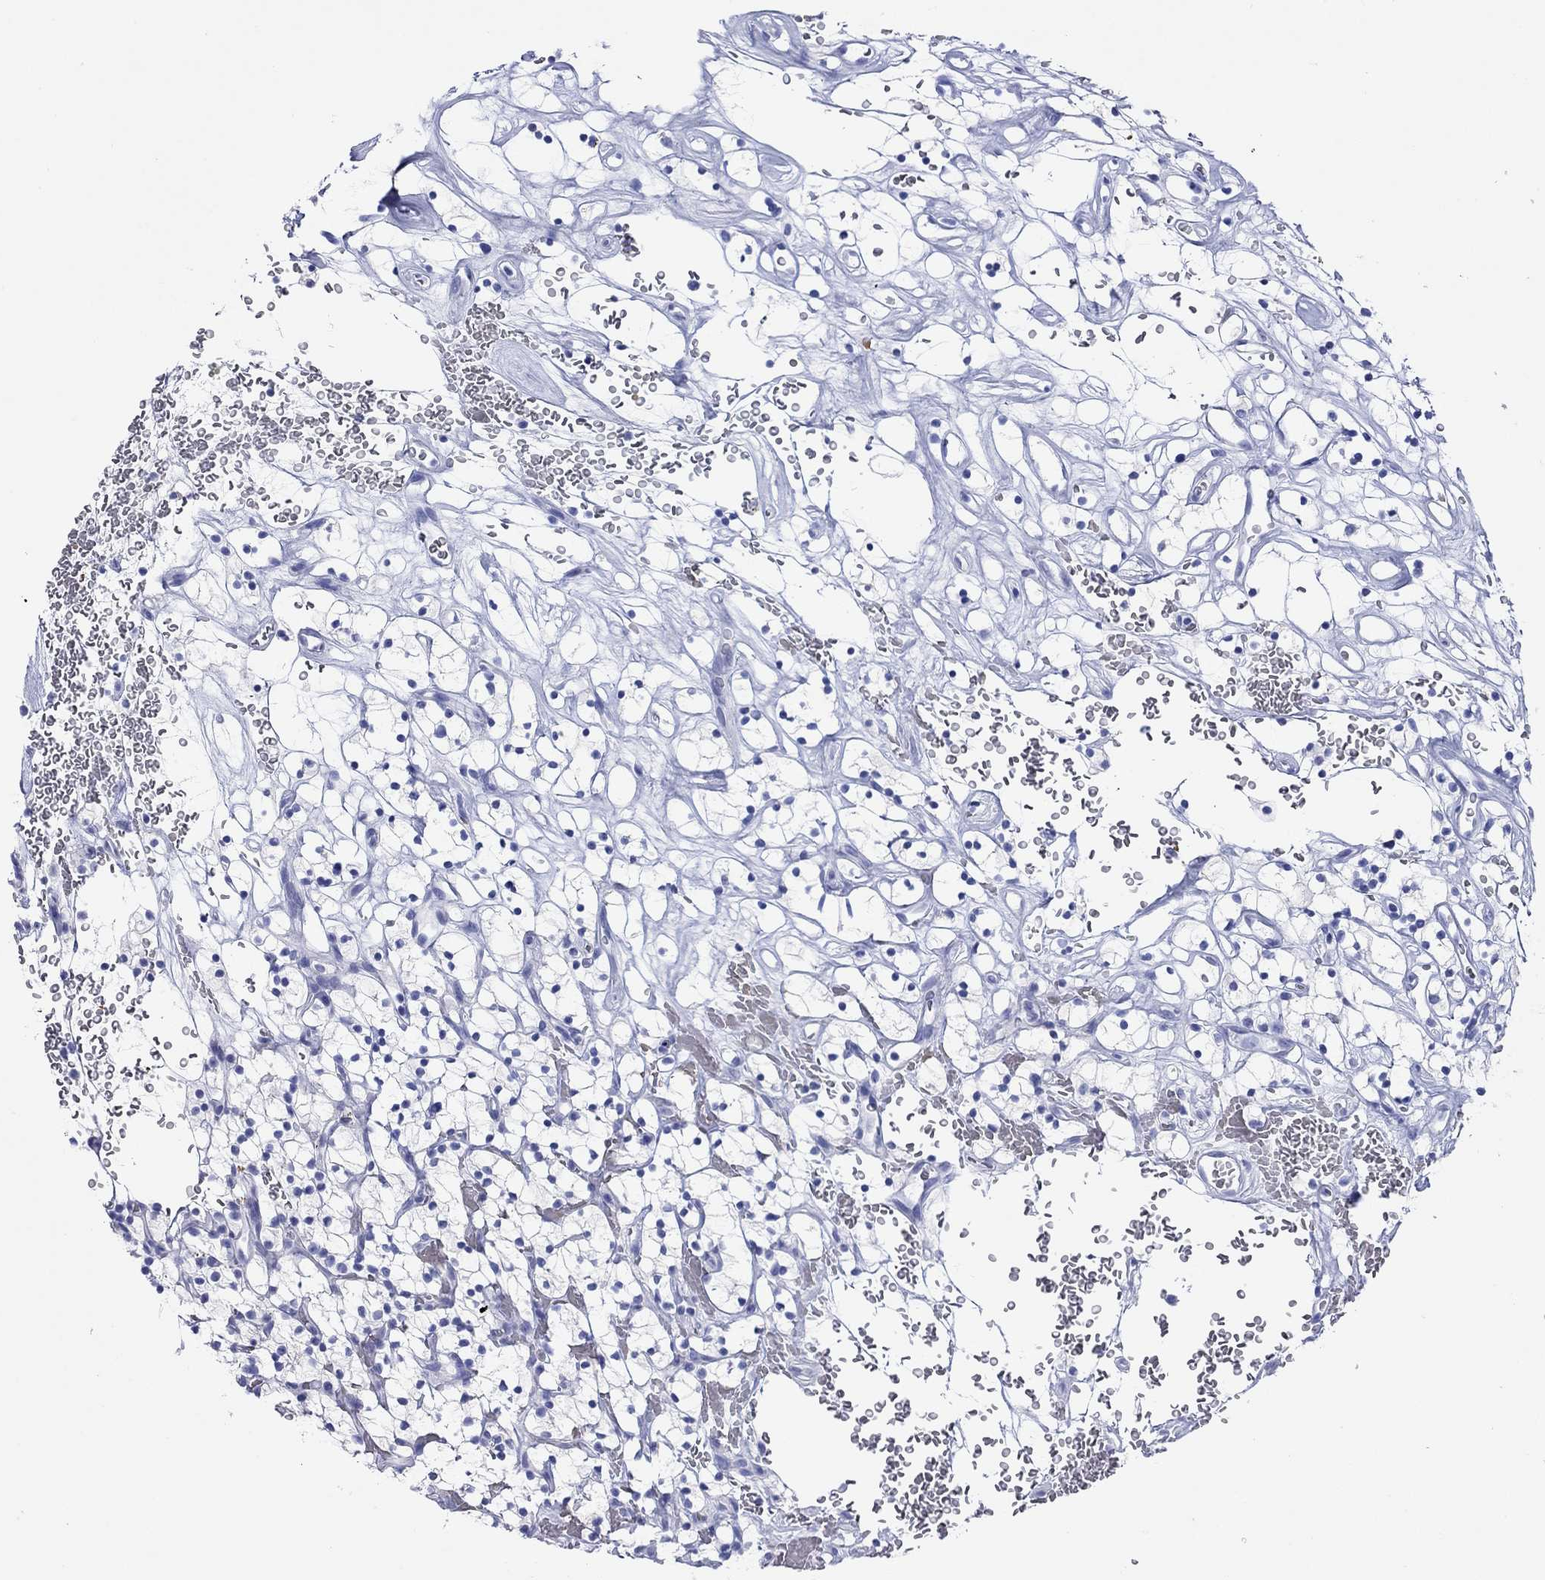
{"staining": {"intensity": "negative", "quantity": "none", "location": "none"}, "tissue": "renal cancer", "cell_type": "Tumor cells", "image_type": "cancer", "snomed": [{"axis": "morphology", "description": "Adenocarcinoma, NOS"}, {"axis": "topography", "description": "Kidney"}], "caption": "High power microscopy histopathology image of an IHC image of adenocarcinoma (renal), revealing no significant staining in tumor cells. (Immunohistochemistry (ihc), brightfield microscopy, high magnification).", "gene": "PTPRN", "patient": {"sex": "female", "age": 64}}